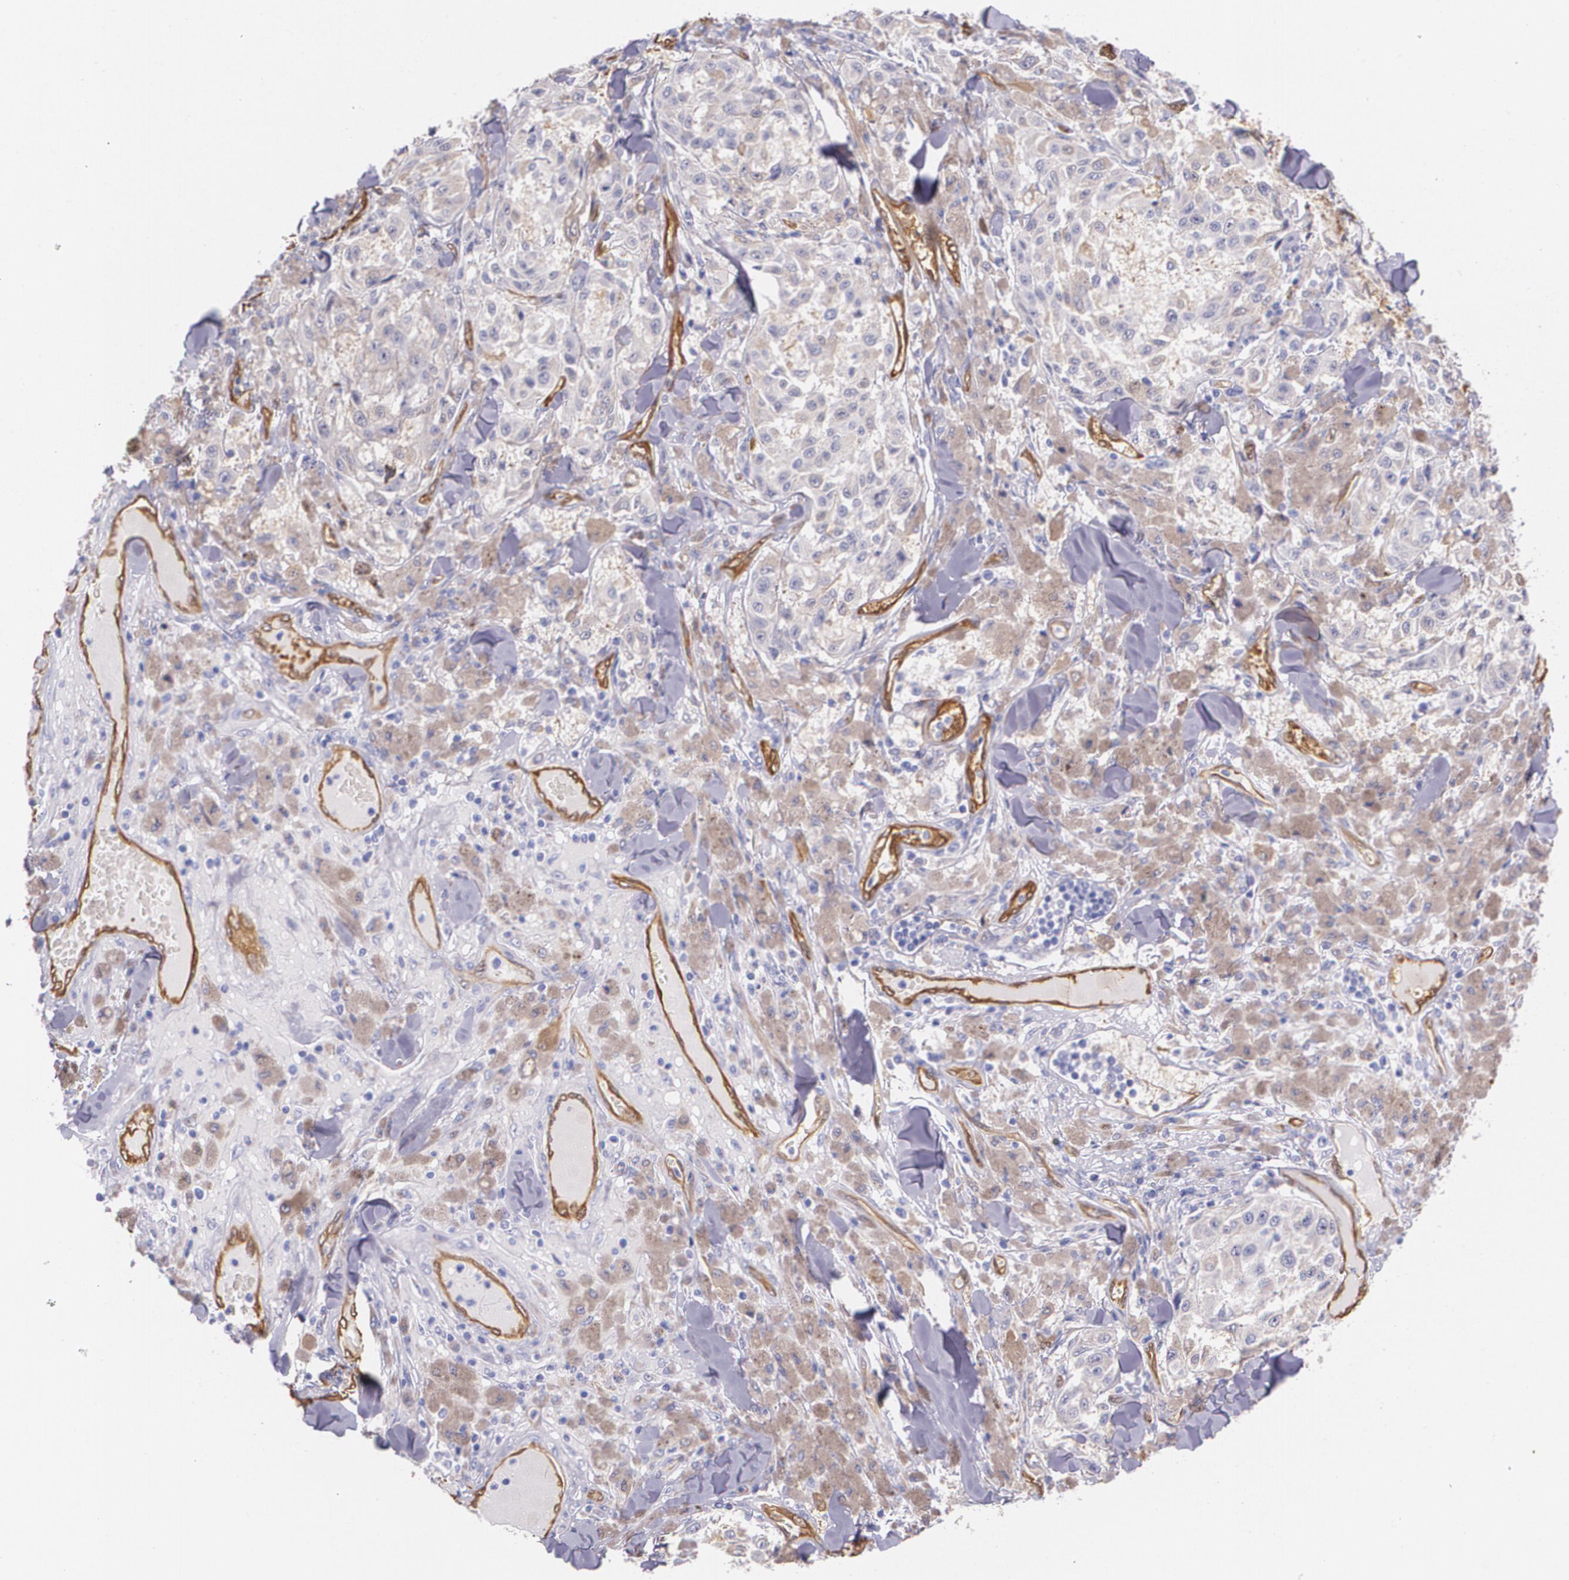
{"staining": {"intensity": "weak", "quantity": "25%-75%", "location": "cytoplasmic/membranous"}, "tissue": "melanoma", "cell_type": "Tumor cells", "image_type": "cancer", "snomed": [{"axis": "morphology", "description": "Malignant melanoma, NOS"}, {"axis": "topography", "description": "Skin"}], "caption": "Immunohistochemistry (IHC) staining of malignant melanoma, which reveals low levels of weak cytoplasmic/membranous staining in about 25%-75% of tumor cells indicating weak cytoplasmic/membranous protein expression. The staining was performed using DAB (3,3'-diaminobenzidine) (brown) for protein detection and nuclei were counterstained in hematoxylin (blue).", "gene": "MMP2", "patient": {"sex": "female", "age": 64}}